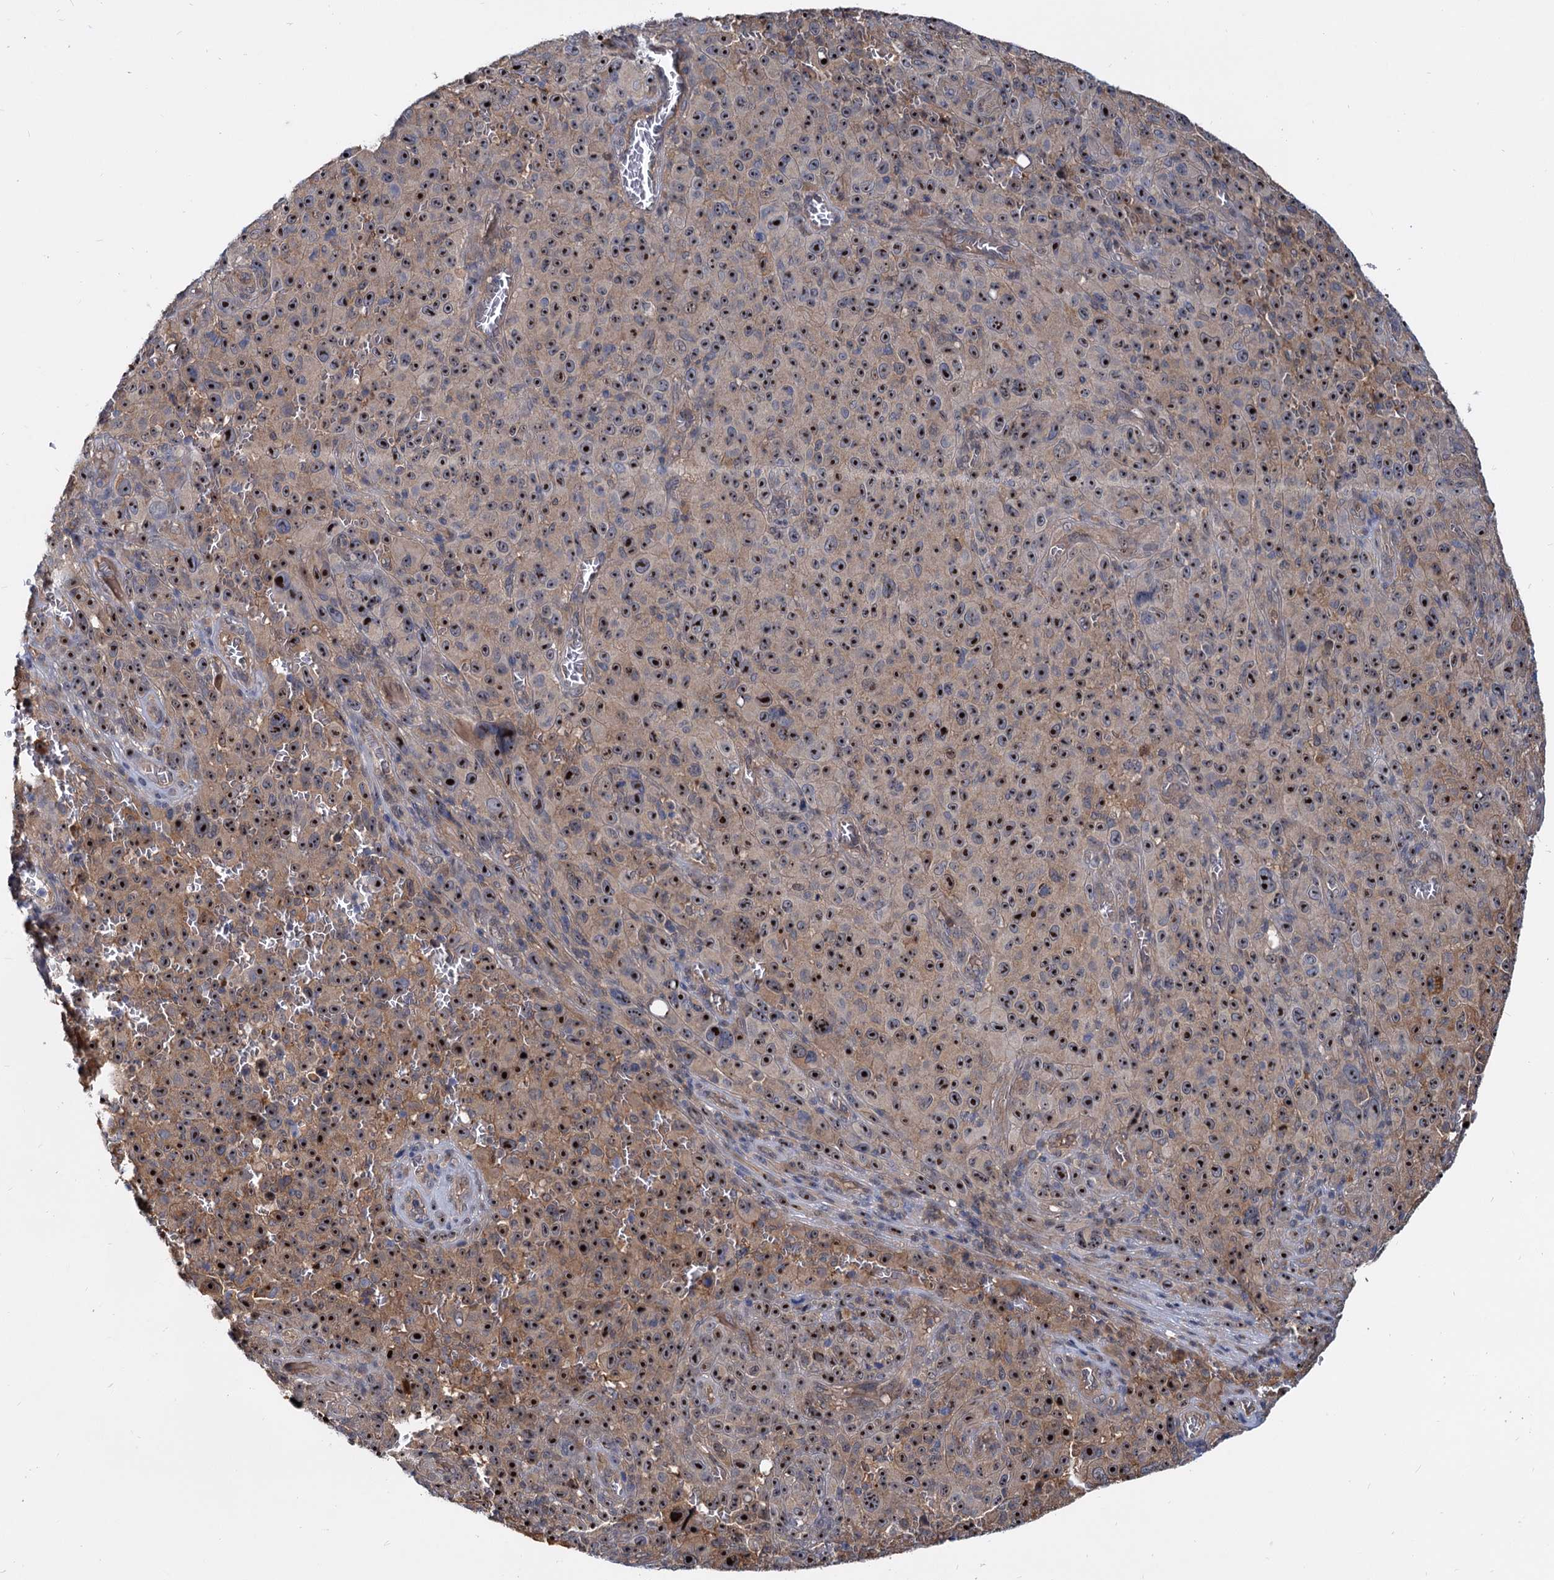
{"staining": {"intensity": "strong", "quantity": ">75%", "location": "nuclear"}, "tissue": "melanoma", "cell_type": "Tumor cells", "image_type": "cancer", "snomed": [{"axis": "morphology", "description": "Malignant melanoma, NOS"}, {"axis": "topography", "description": "Skin"}], "caption": "This is an image of immunohistochemistry (IHC) staining of malignant melanoma, which shows strong expression in the nuclear of tumor cells.", "gene": "SNX15", "patient": {"sex": "female", "age": 82}}